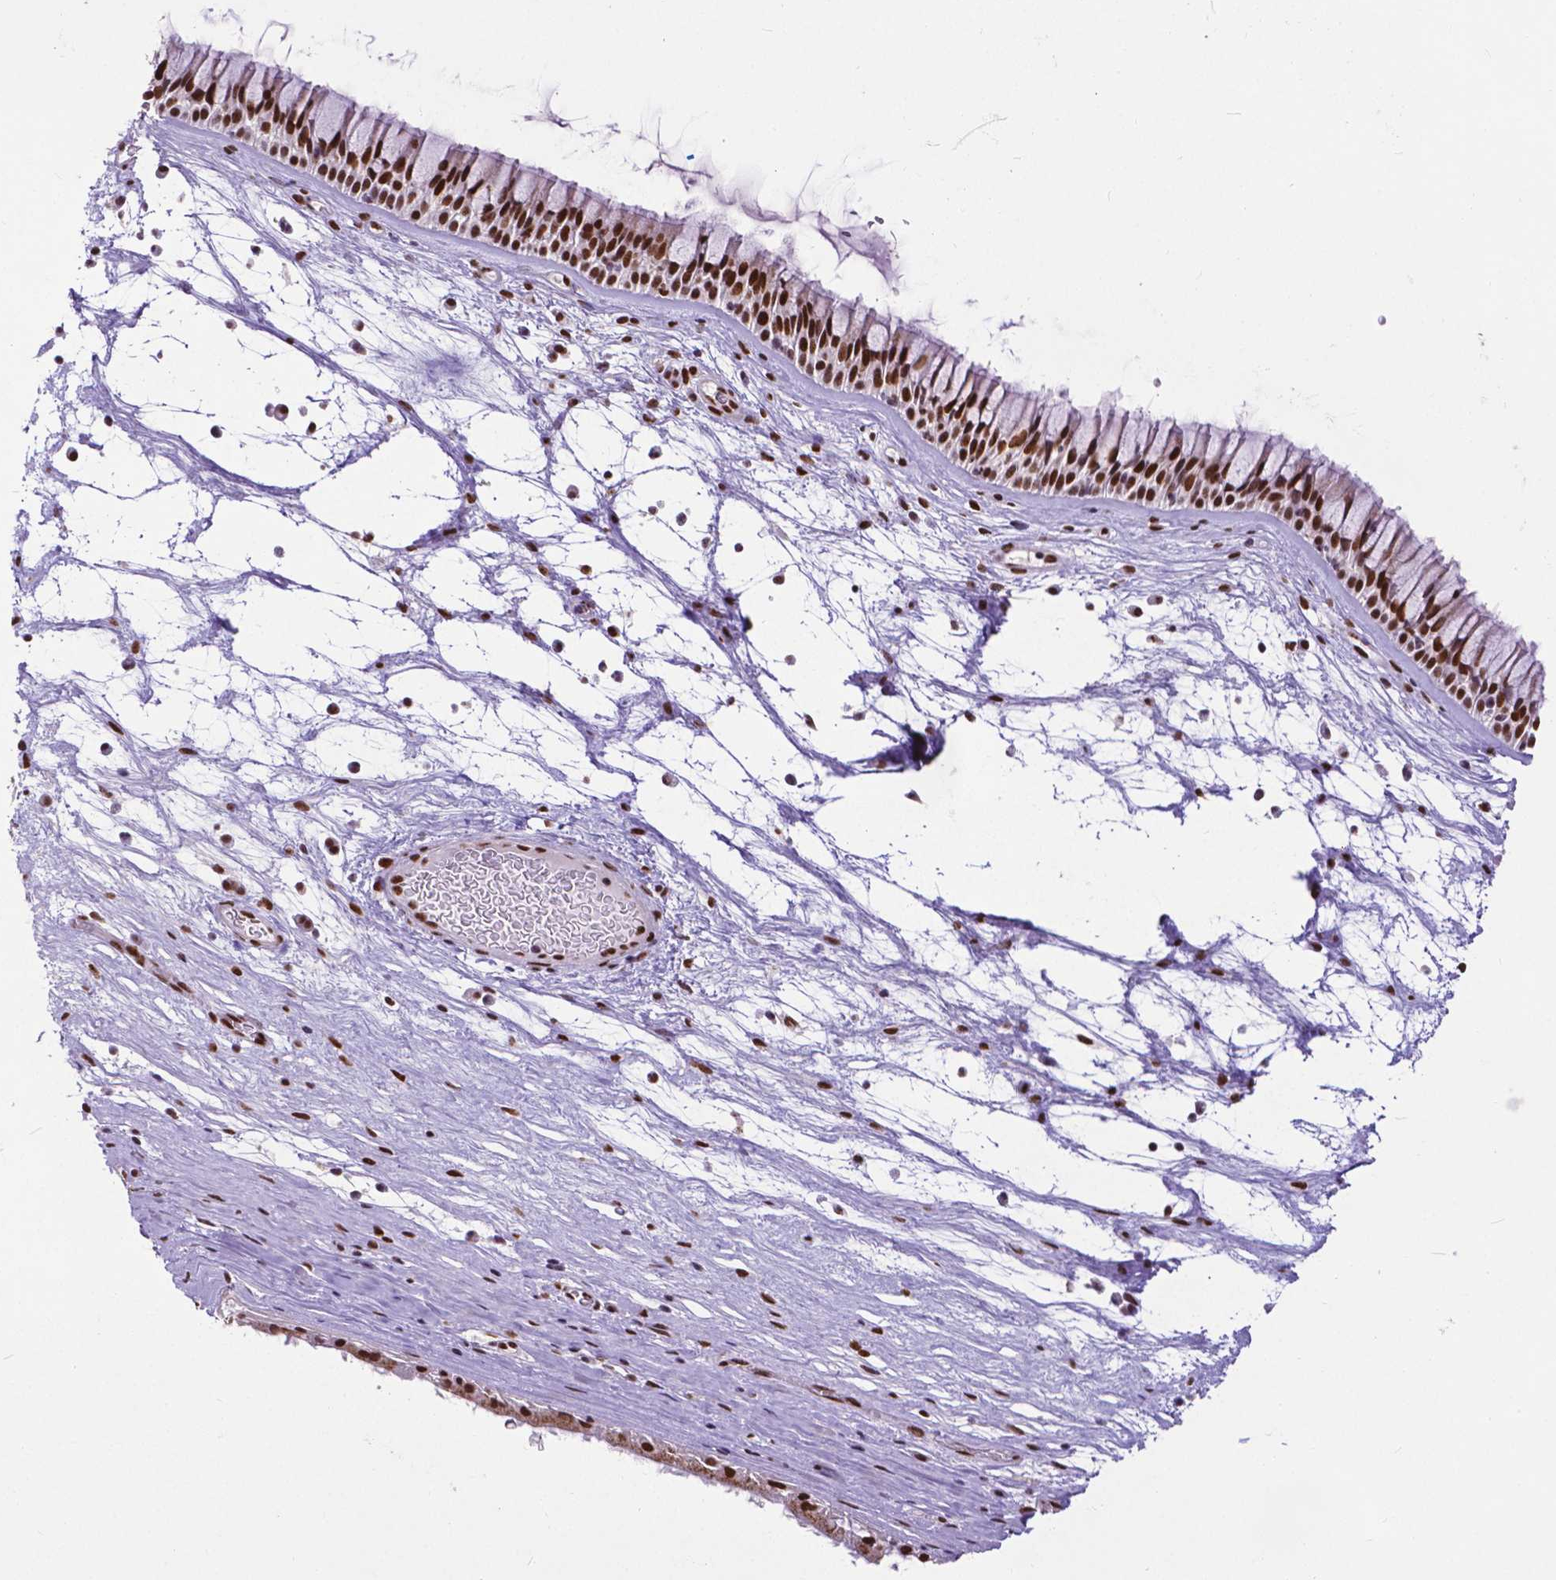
{"staining": {"intensity": "strong", "quantity": ">75%", "location": "nuclear"}, "tissue": "nasopharynx", "cell_type": "Respiratory epithelial cells", "image_type": "normal", "snomed": [{"axis": "morphology", "description": "Normal tissue, NOS"}, {"axis": "topography", "description": "Nasopharynx"}], "caption": "Nasopharynx stained with a protein marker displays strong staining in respiratory epithelial cells.", "gene": "ATRX", "patient": {"sex": "male", "age": 74}}